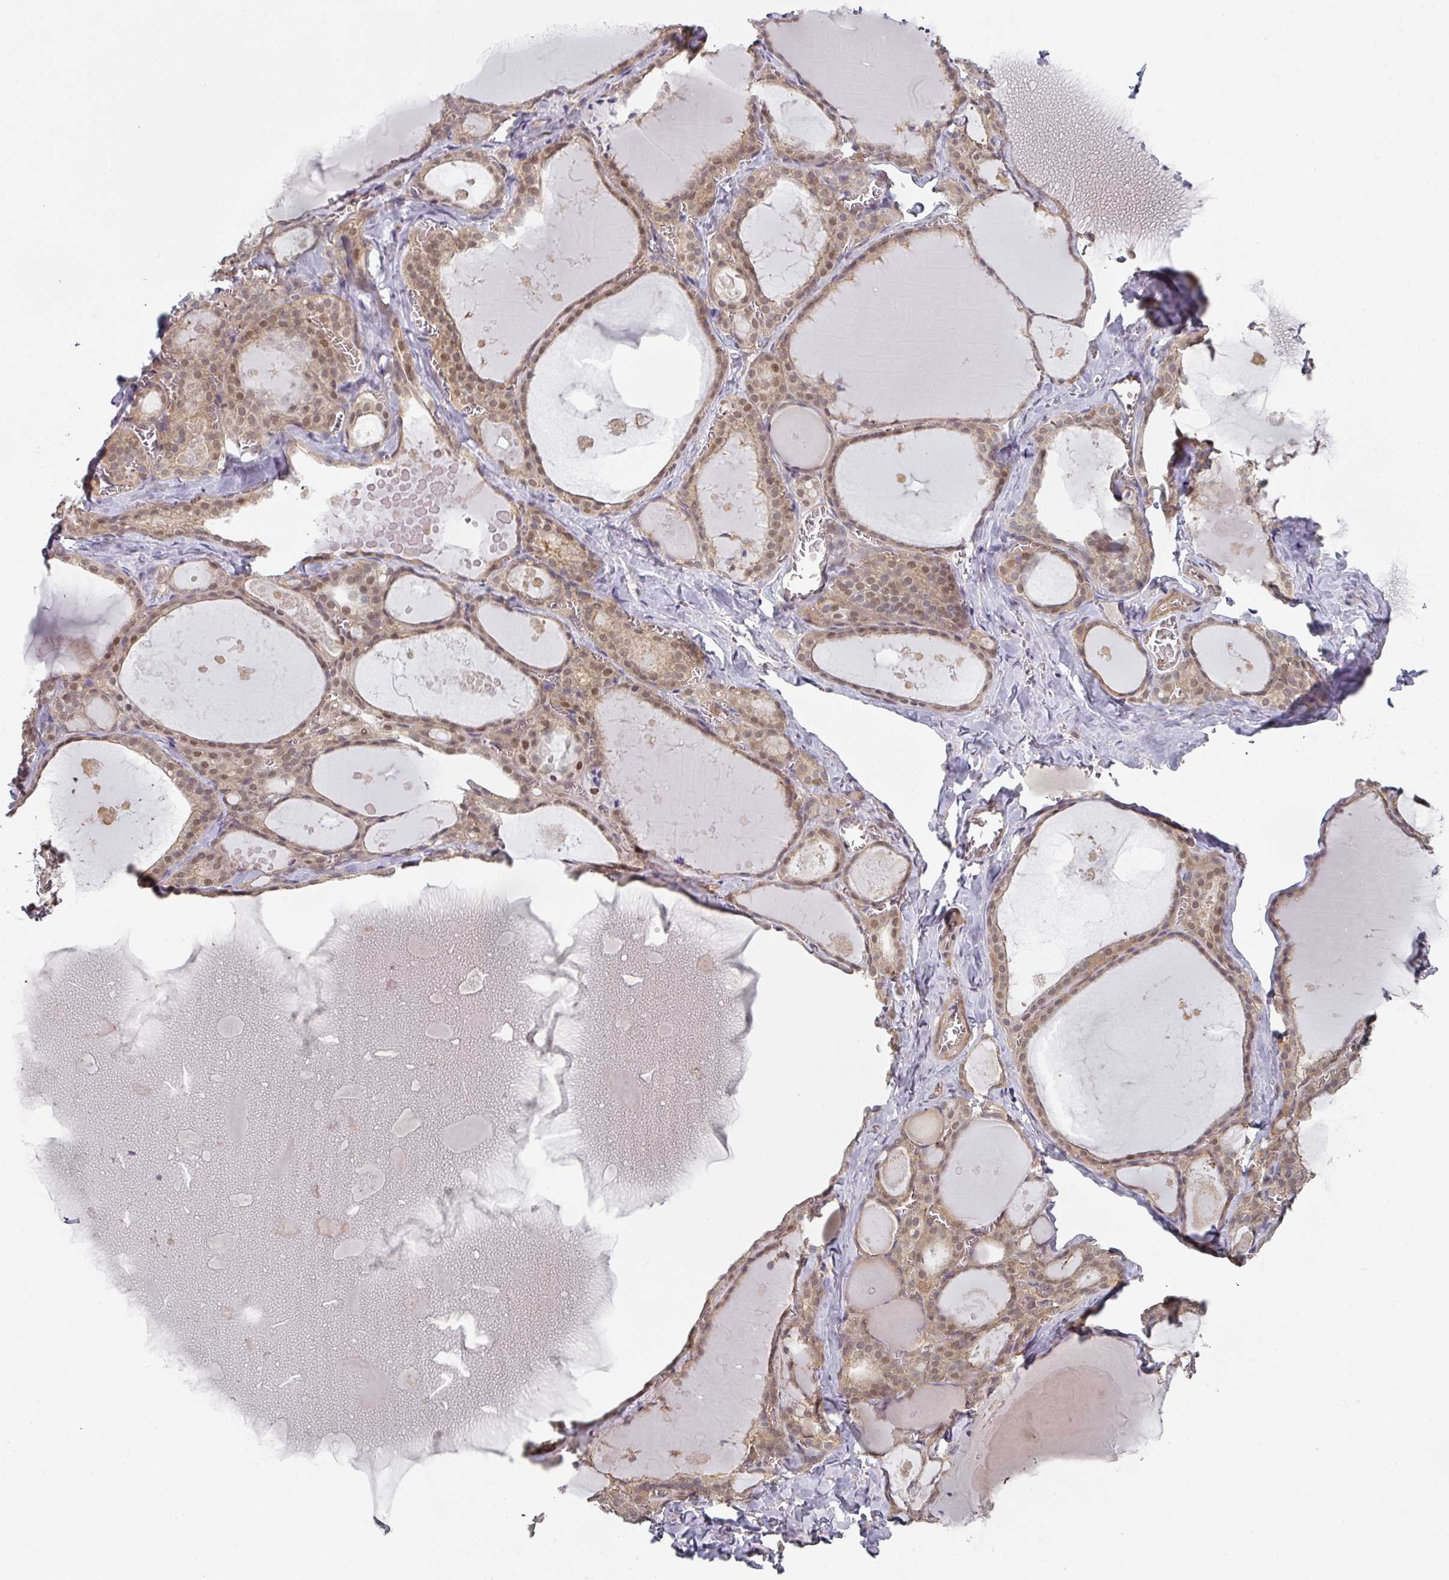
{"staining": {"intensity": "moderate", "quantity": ">75%", "location": "cytoplasmic/membranous,nuclear"}, "tissue": "thyroid gland", "cell_type": "Glandular cells", "image_type": "normal", "snomed": [{"axis": "morphology", "description": "Normal tissue, NOS"}, {"axis": "topography", "description": "Thyroid gland"}], "caption": "Immunohistochemical staining of benign thyroid gland demonstrates >75% levels of moderate cytoplasmic/membranous,nuclear protein positivity in approximately >75% of glandular cells.", "gene": "PSME3IP1", "patient": {"sex": "male", "age": 56}}